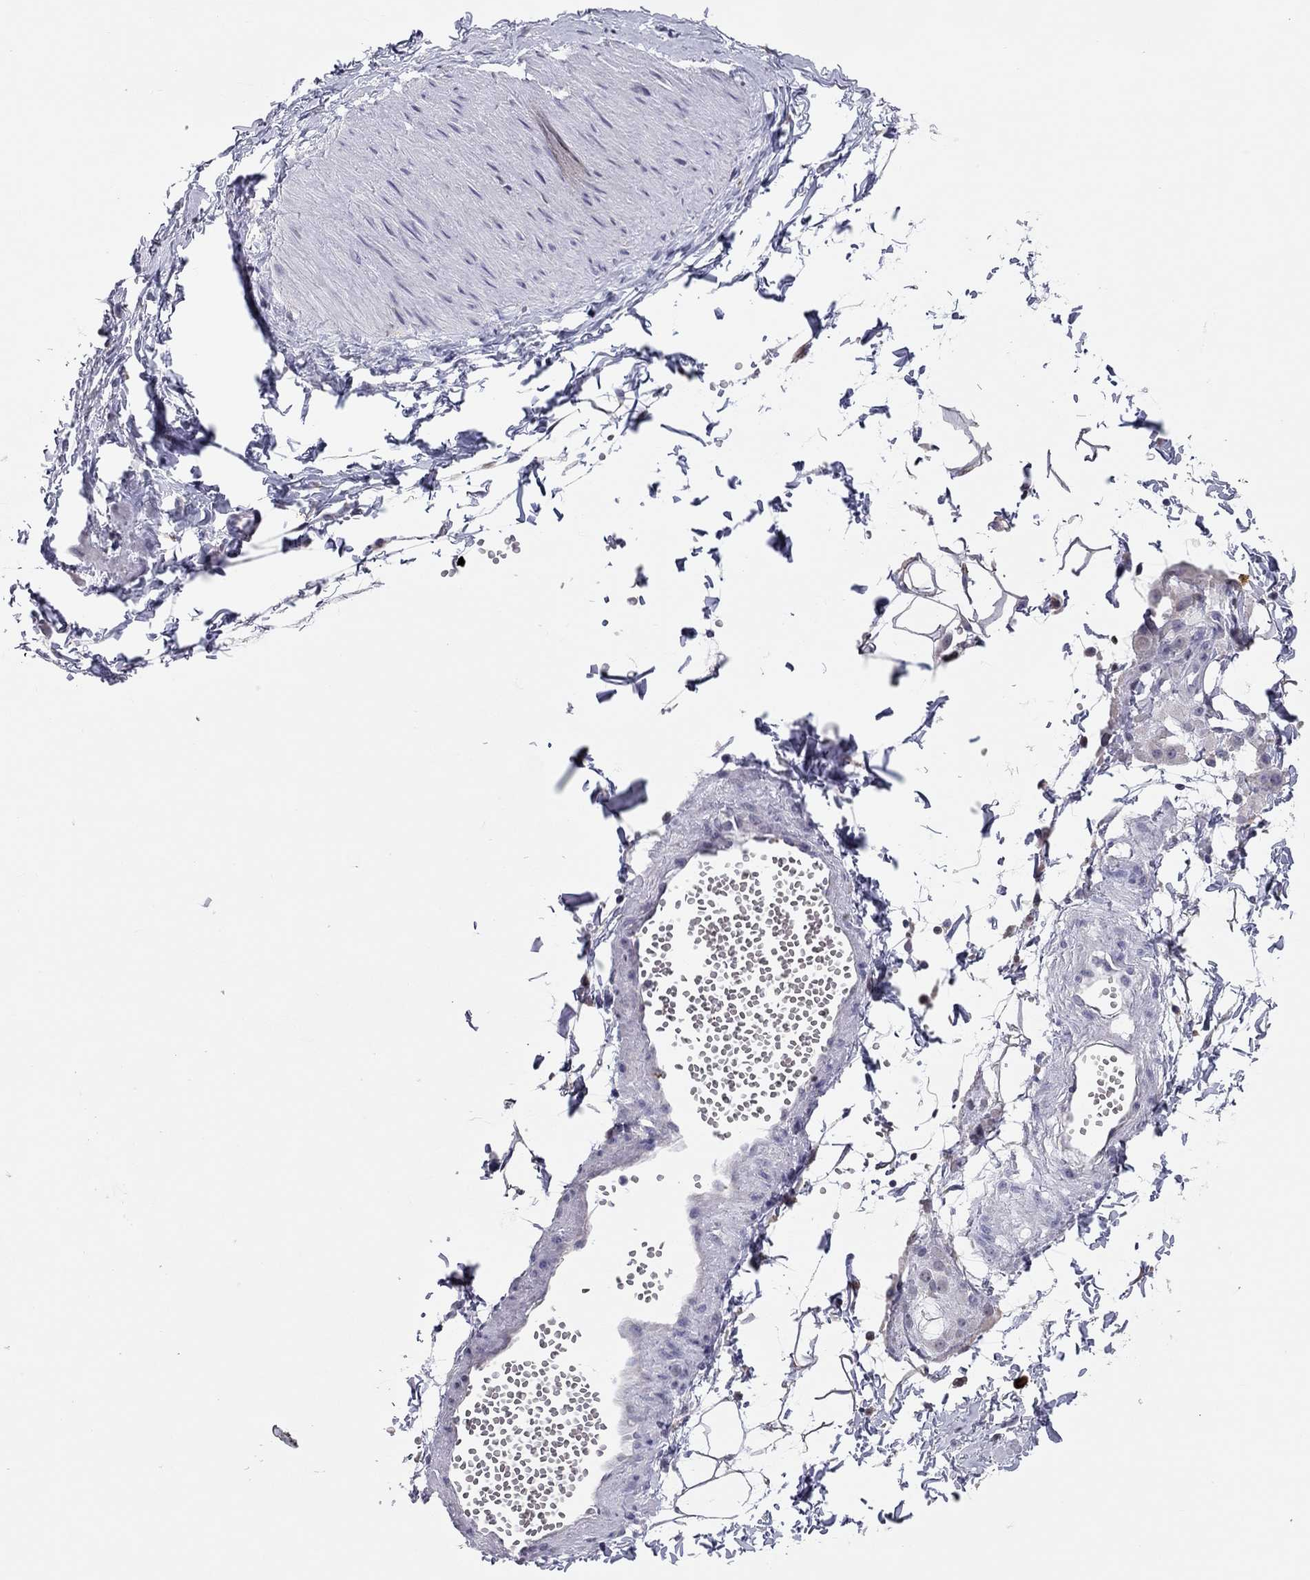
{"staining": {"intensity": "negative", "quantity": "none", "location": "none"}, "tissue": "adipose tissue", "cell_type": "Adipocytes", "image_type": "normal", "snomed": [{"axis": "morphology", "description": "Normal tissue, NOS"}, {"axis": "topography", "description": "Smooth muscle"}, {"axis": "topography", "description": "Peripheral nerve tissue"}], "caption": "This is an immunohistochemistry image of unremarkable human adipose tissue. There is no positivity in adipocytes.", "gene": "ADORA2A", "patient": {"sex": "male", "age": 22}}